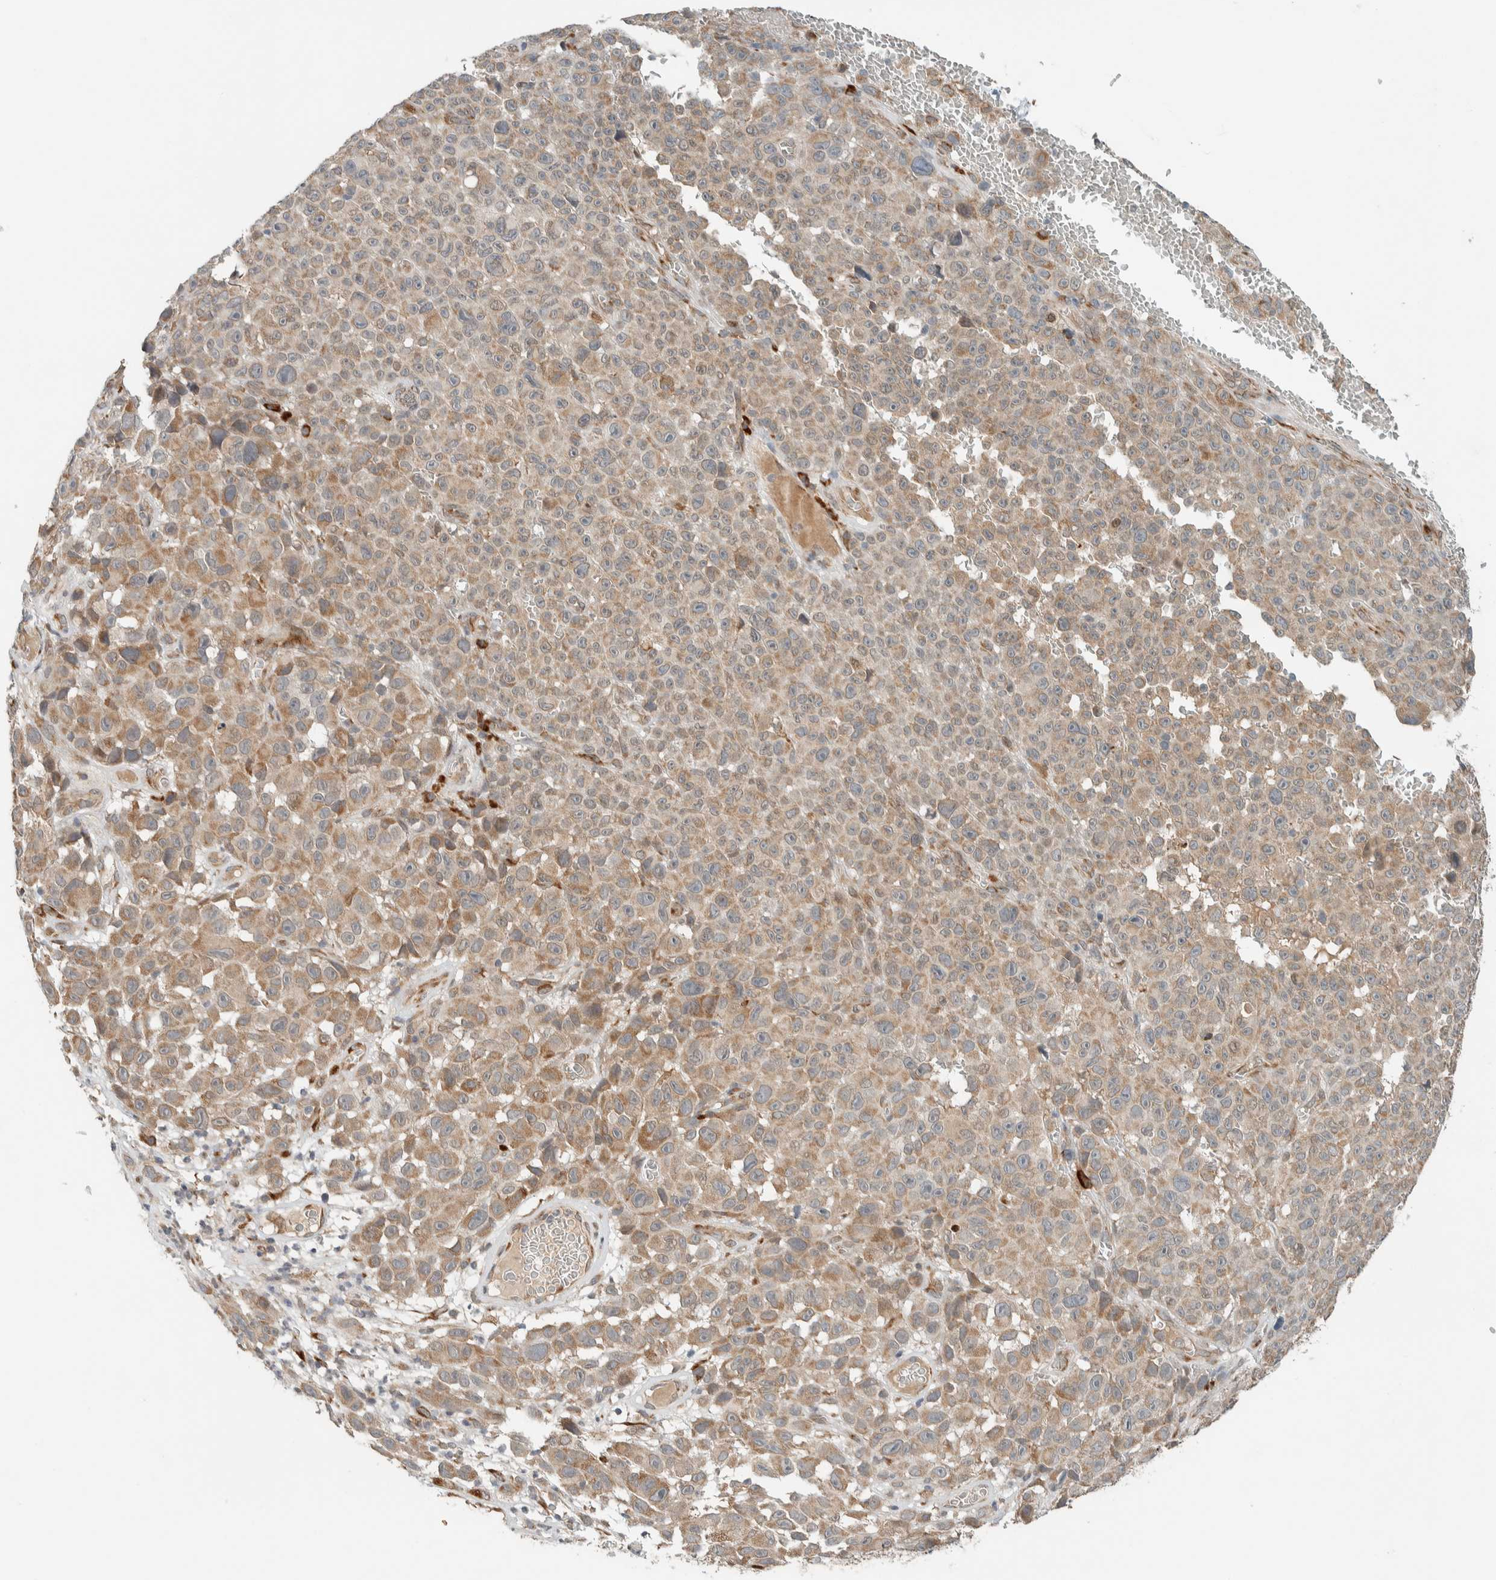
{"staining": {"intensity": "weak", "quantity": ">75%", "location": "cytoplasmic/membranous"}, "tissue": "melanoma", "cell_type": "Tumor cells", "image_type": "cancer", "snomed": [{"axis": "morphology", "description": "Malignant melanoma, NOS"}, {"axis": "topography", "description": "Skin"}], "caption": "An image of melanoma stained for a protein shows weak cytoplasmic/membranous brown staining in tumor cells. The staining was performed using DAB (3,3'-diaminobenzidine) to visualize the protein expression in brown, while the nuclei were stained in blue with hematoxylin (Magnification: 20x).", "gene": "CTBP2", "patient": {"sex": "female", "age": 82}}